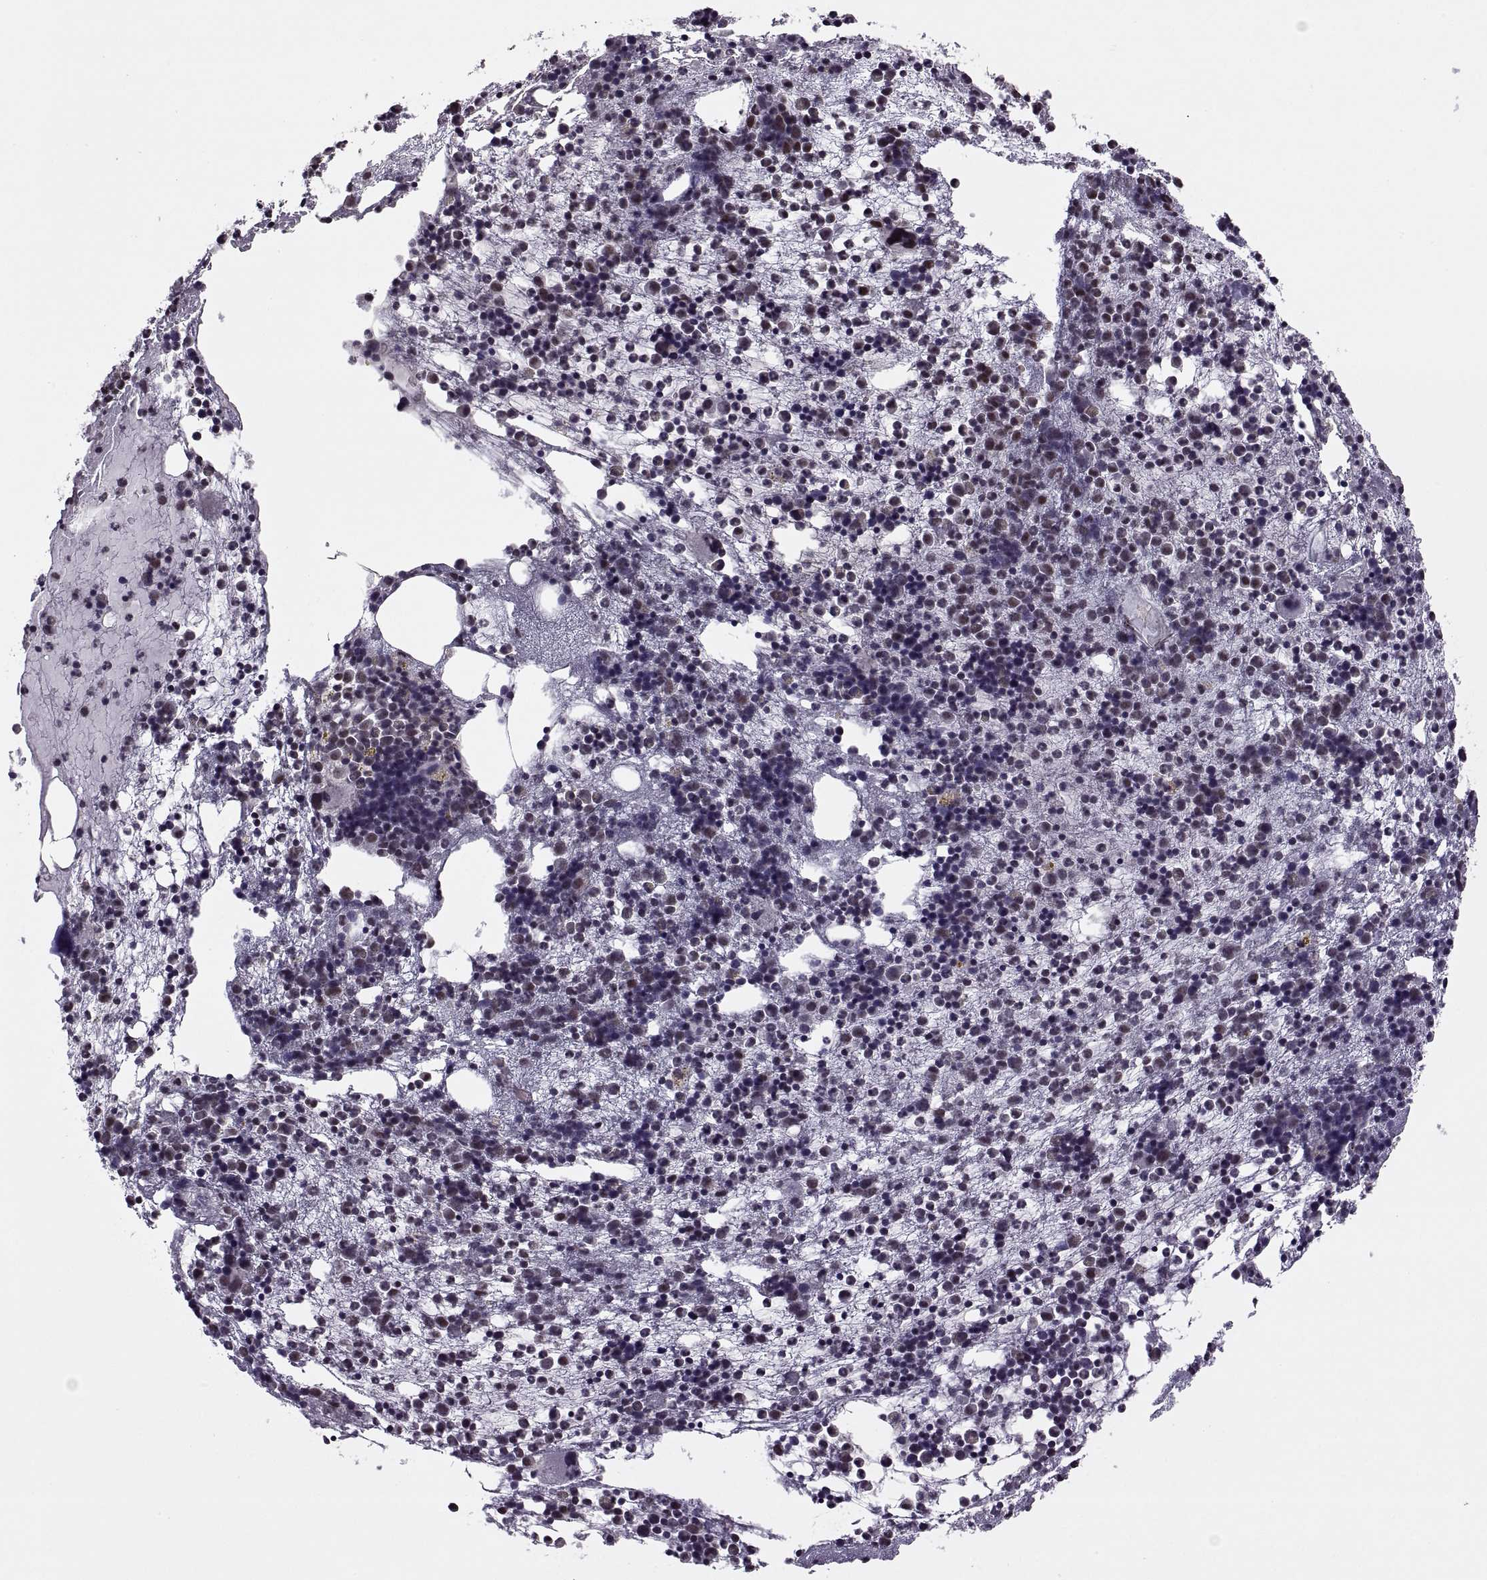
{"staining": {"intensity": "negative", "quantity": "none", "location": "none"}, "tissue": "bone marrow", "cell_type": "Hematopoietic cells", "image_type": "normal", "snomed": [{"axis": "morphology", "description": "Normal tissue, NOS"}, {"axis": "topography", "description": "Bone marrow"}], "caption": "IHC of benign human bone marrow demonstrates no expression in hematopoietic cells. The staining is performed using DAB (3,3'-diaminobenzidine) brown chromogen with nuclei counter-stained in using hematoxylin.", "gene": "INTS3", "patient": {"sex": "male", "age": 54}}